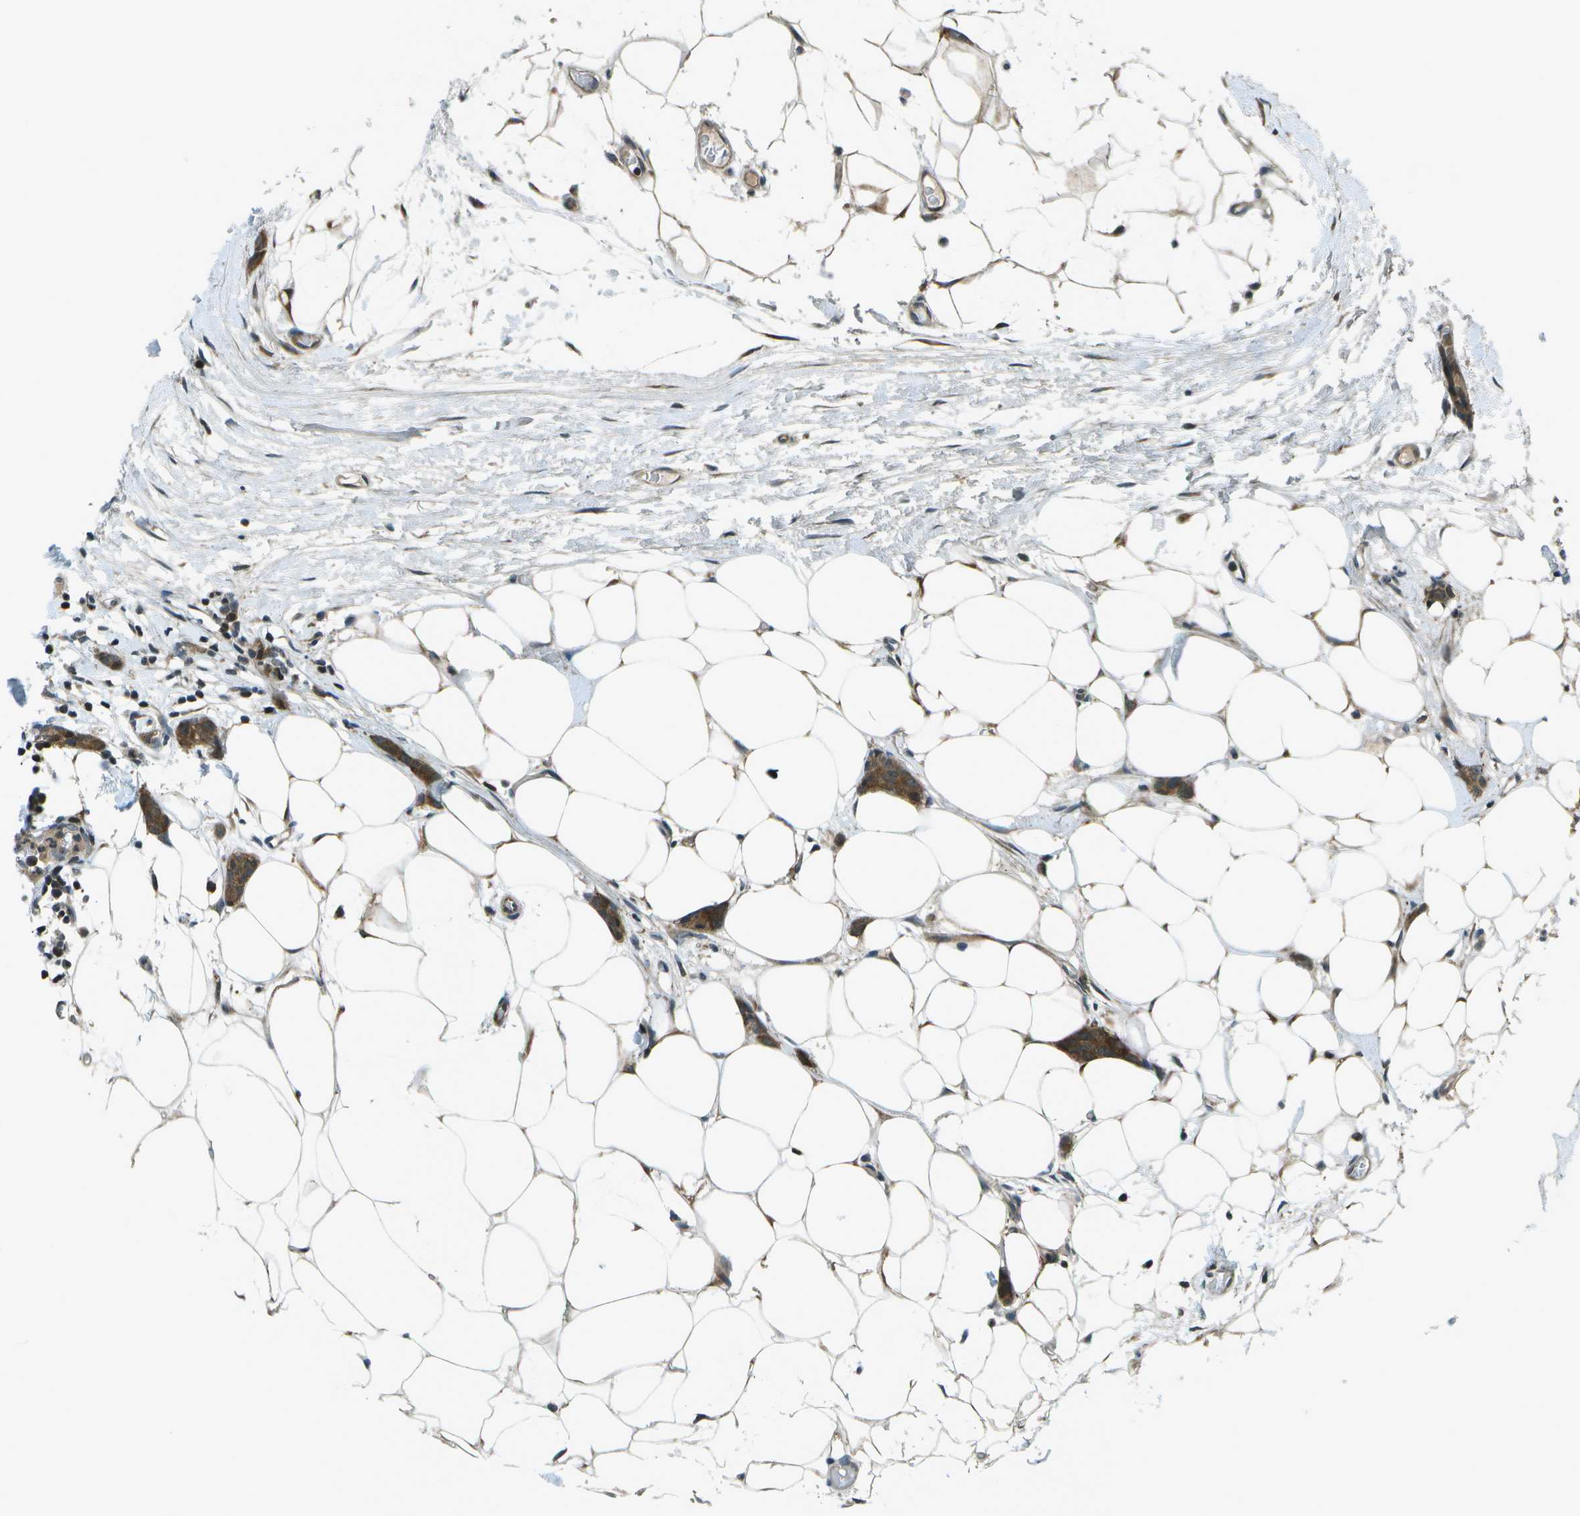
{"staining": {"intensity": "moderate", "quantity": ">75%", "location": "cytoplasmic/membranous"}, "tissue": "breast cancer", "cell_type": "Tumor cells", "image_type": "cancer", "snomed": [{"axis": "morphology", "description": "Lobular carcinoma"}, {"axis": "topography", "description": "Skin"}, {"axis": "topography", "description": "Breast"}], "caption": "Breast cancer (lobular carcinoma) was stained to show a protein in brown. There is medium levels of moderate cytoplasmic/membranous expression in approximately >75% of tumor cells.", "gene": "TMEM19", "patient": {"sex": "female", "age": 46}}